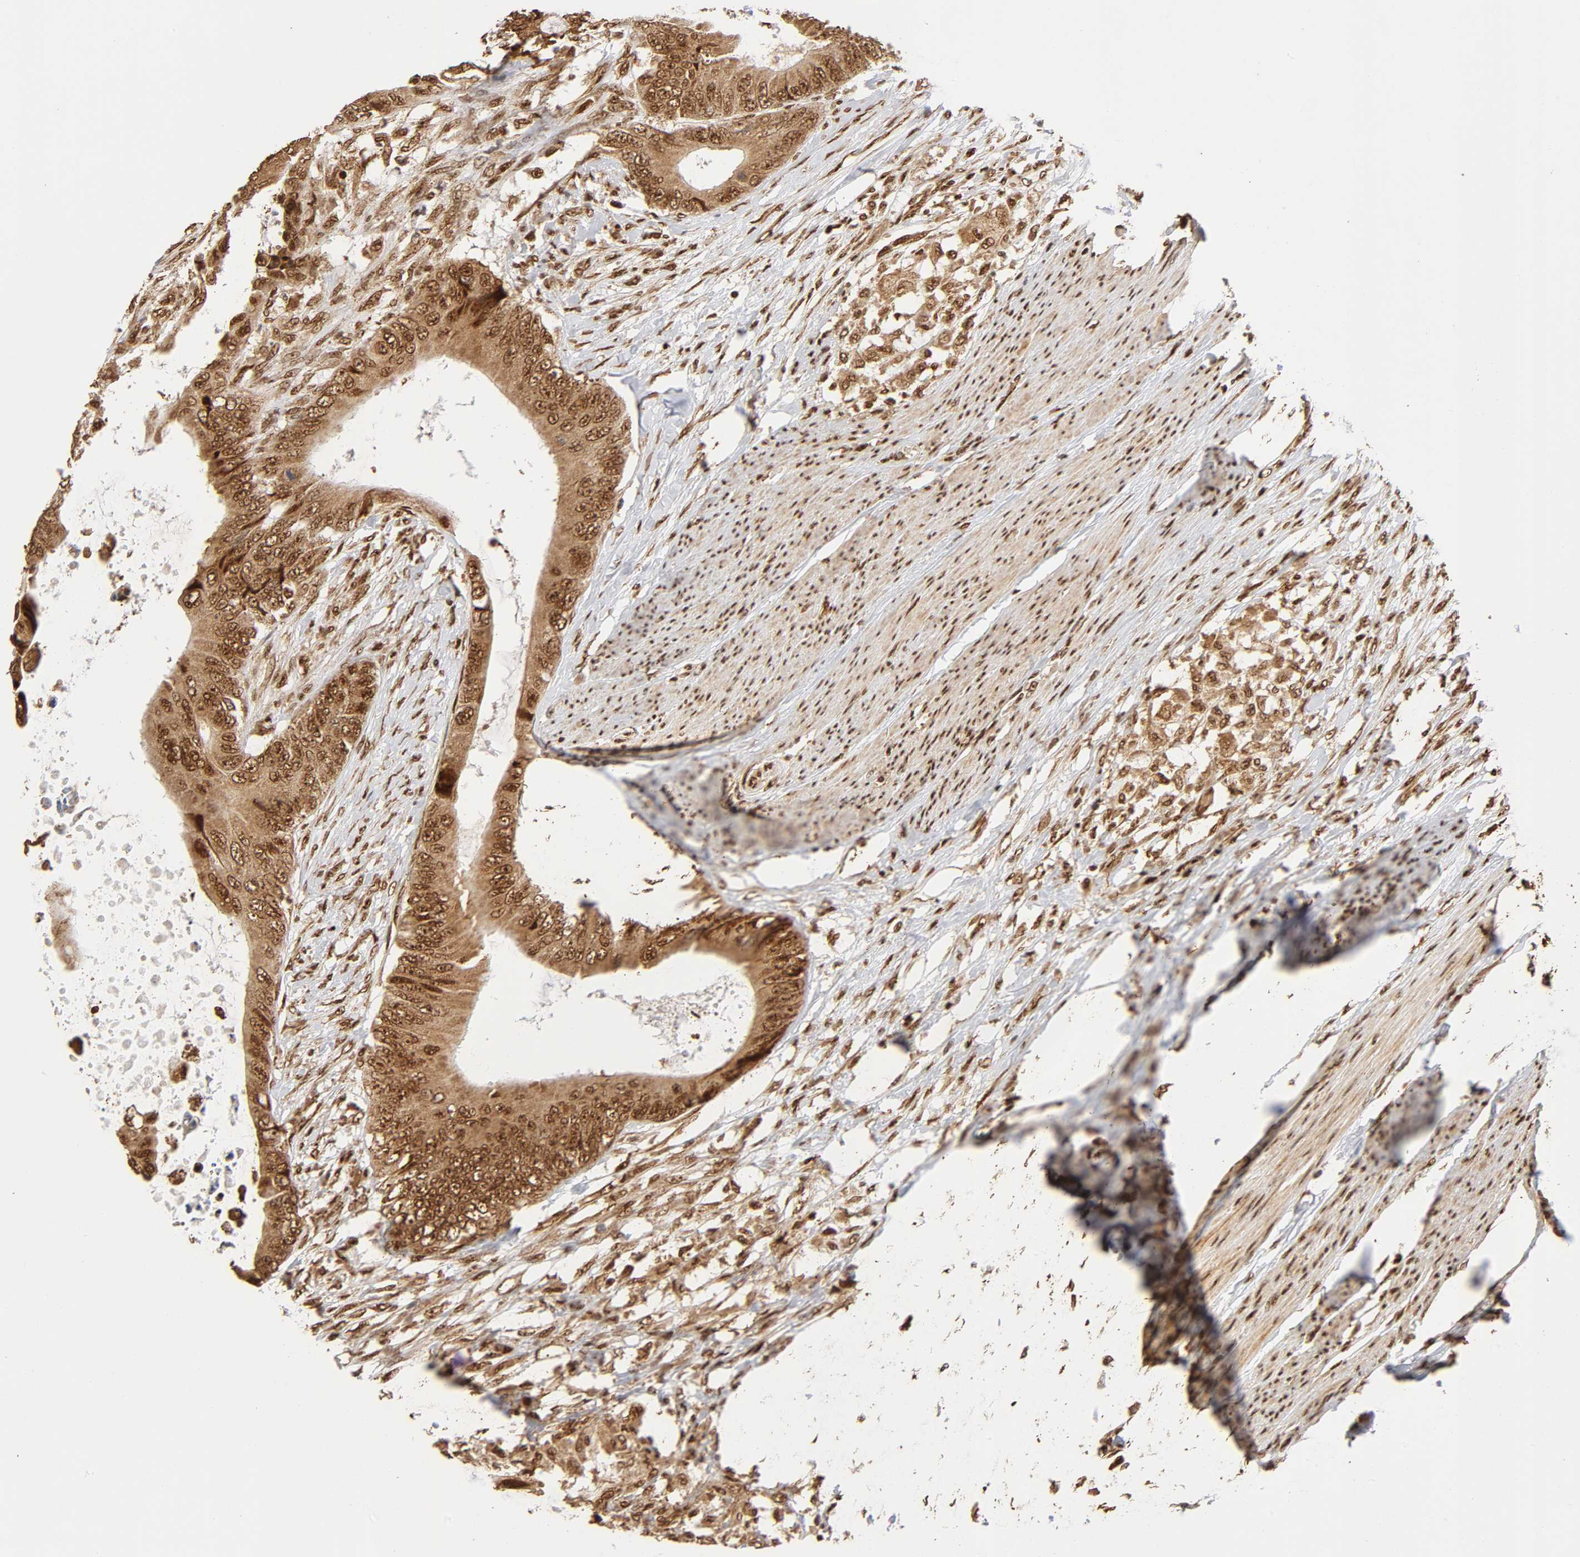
{"staining": {"intensity": "strong", "quantity": ">75%", "location": "cytoplasmic/membranous,nuclear"}, "tissue": "colorectal cancer", "cell_type": "Tumor cells", "image_type": "cancer", "snomed": [{"axis": "morphology", "description": "Adenocarcinoma, NOS"}, {"axis": "topography", "description": "Rectum"}], "caption": "Immunohistochemical staining of human colorectal cancer exhibits high levels of strong cytoplasmic/membranous and nuclear protein expression in about >75% of tumor cells.", "gene": "RNF122", "patient": {"sex": "female", "age": 77}}